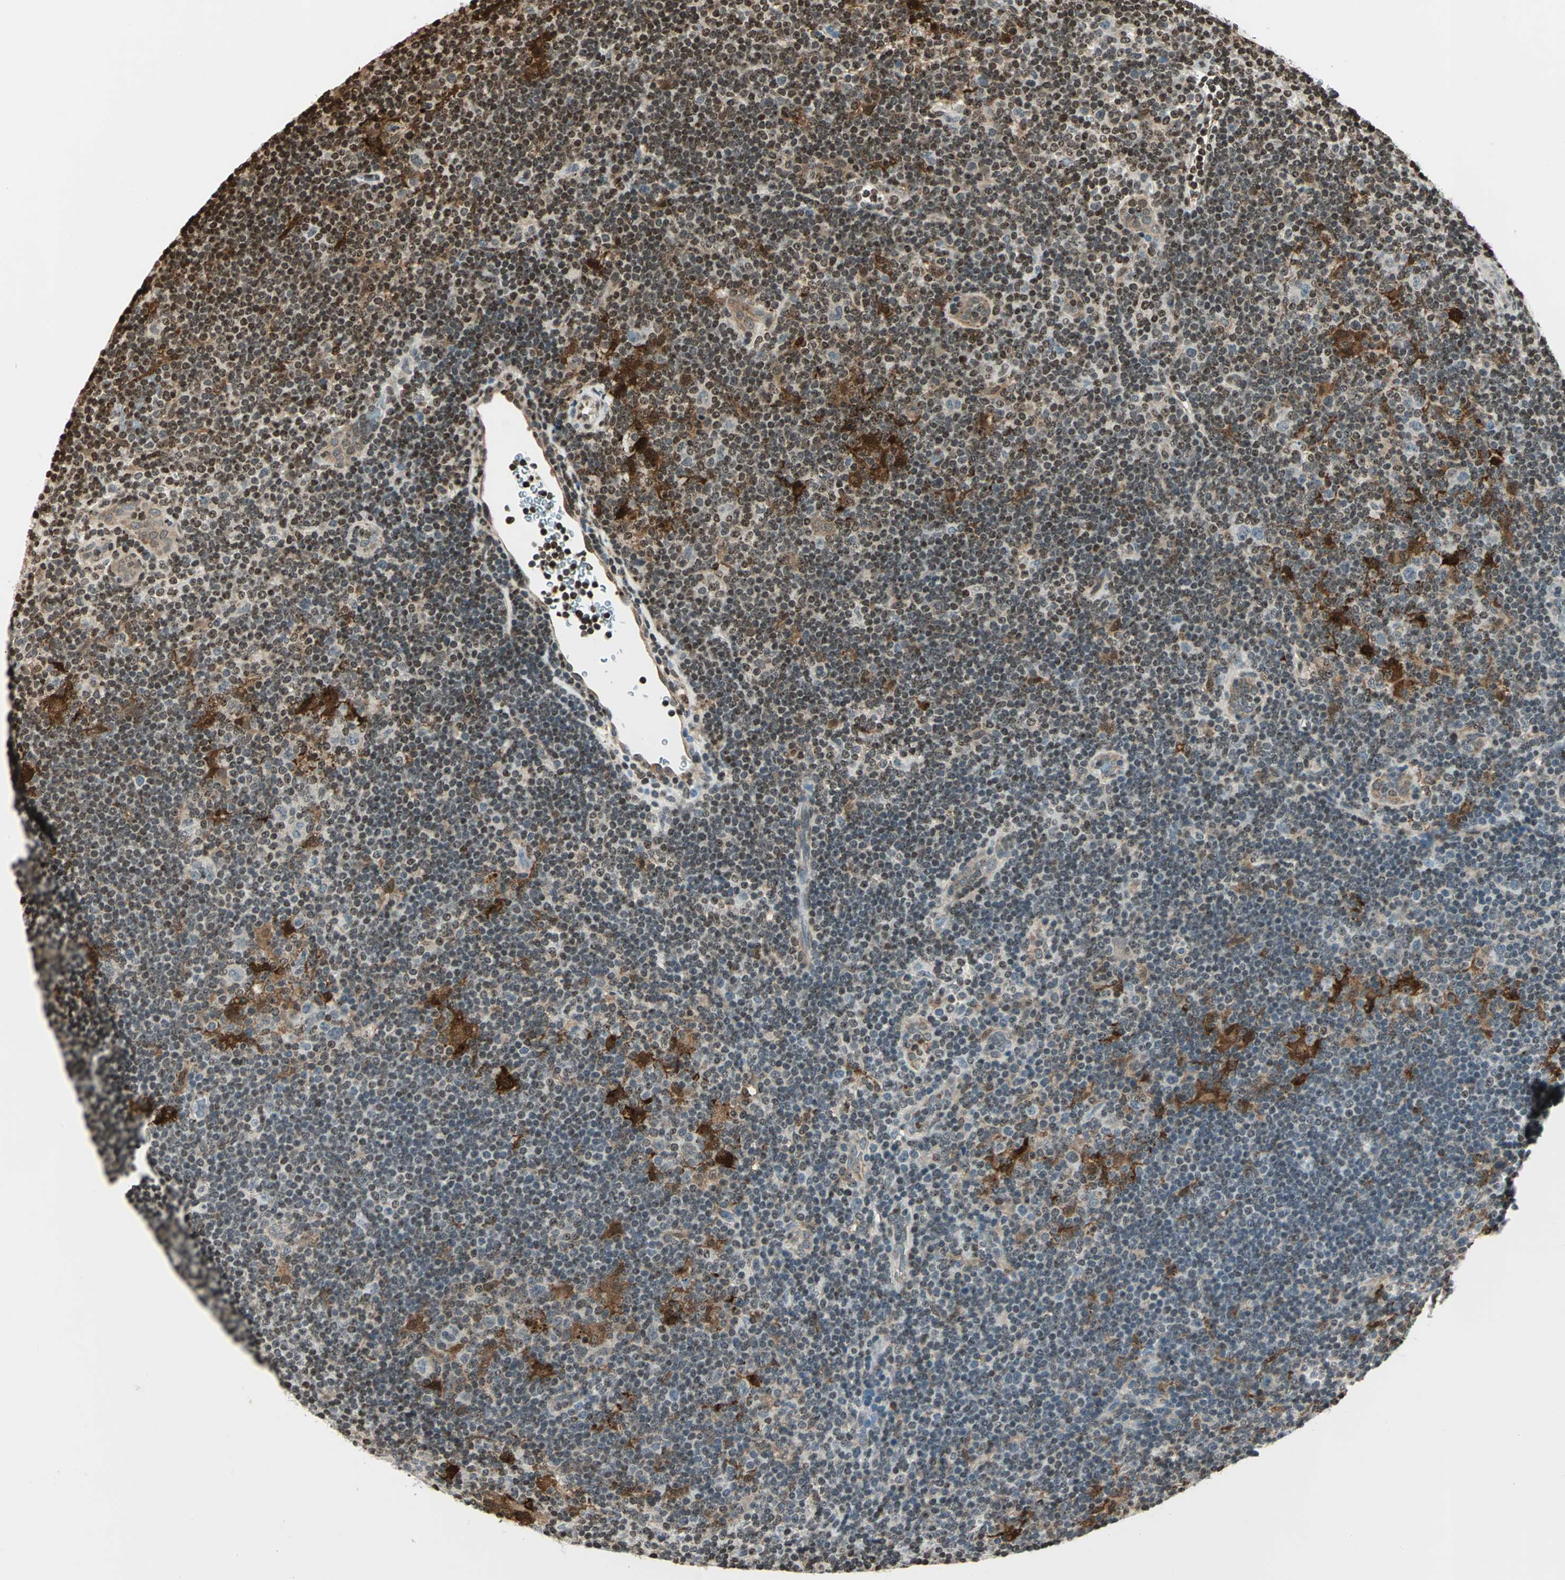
{"staining": {"intensity": "weak", "quantity": "25%-75%", "location": "cytoplasmic/membranous,nuclear"}, "tissue": "lymphoma", "cell_type": "Tumor cells", "image_type": "cancer", "snomed": [{"axis": "morphology", "description": "Hodgkin's disease, NOS"}, {"axis": "topography", "description": "Lymph node"}], "caption": "DAB (3,3'-diaminobenzidine) immunohistochemical staining of Hodgkin's disease demonstrates weak cytoplasmic/membranous and nuclear protein expression in about 25%-75% of tumor cells. Using DAB (3,3'-diaminobenzidine) (brown) and hematoxylin (blue) stains, captured at high magnification using brightfield microscopy.", "gene": "LGALS3", "patient": {"sex": "female", "age": 57}}